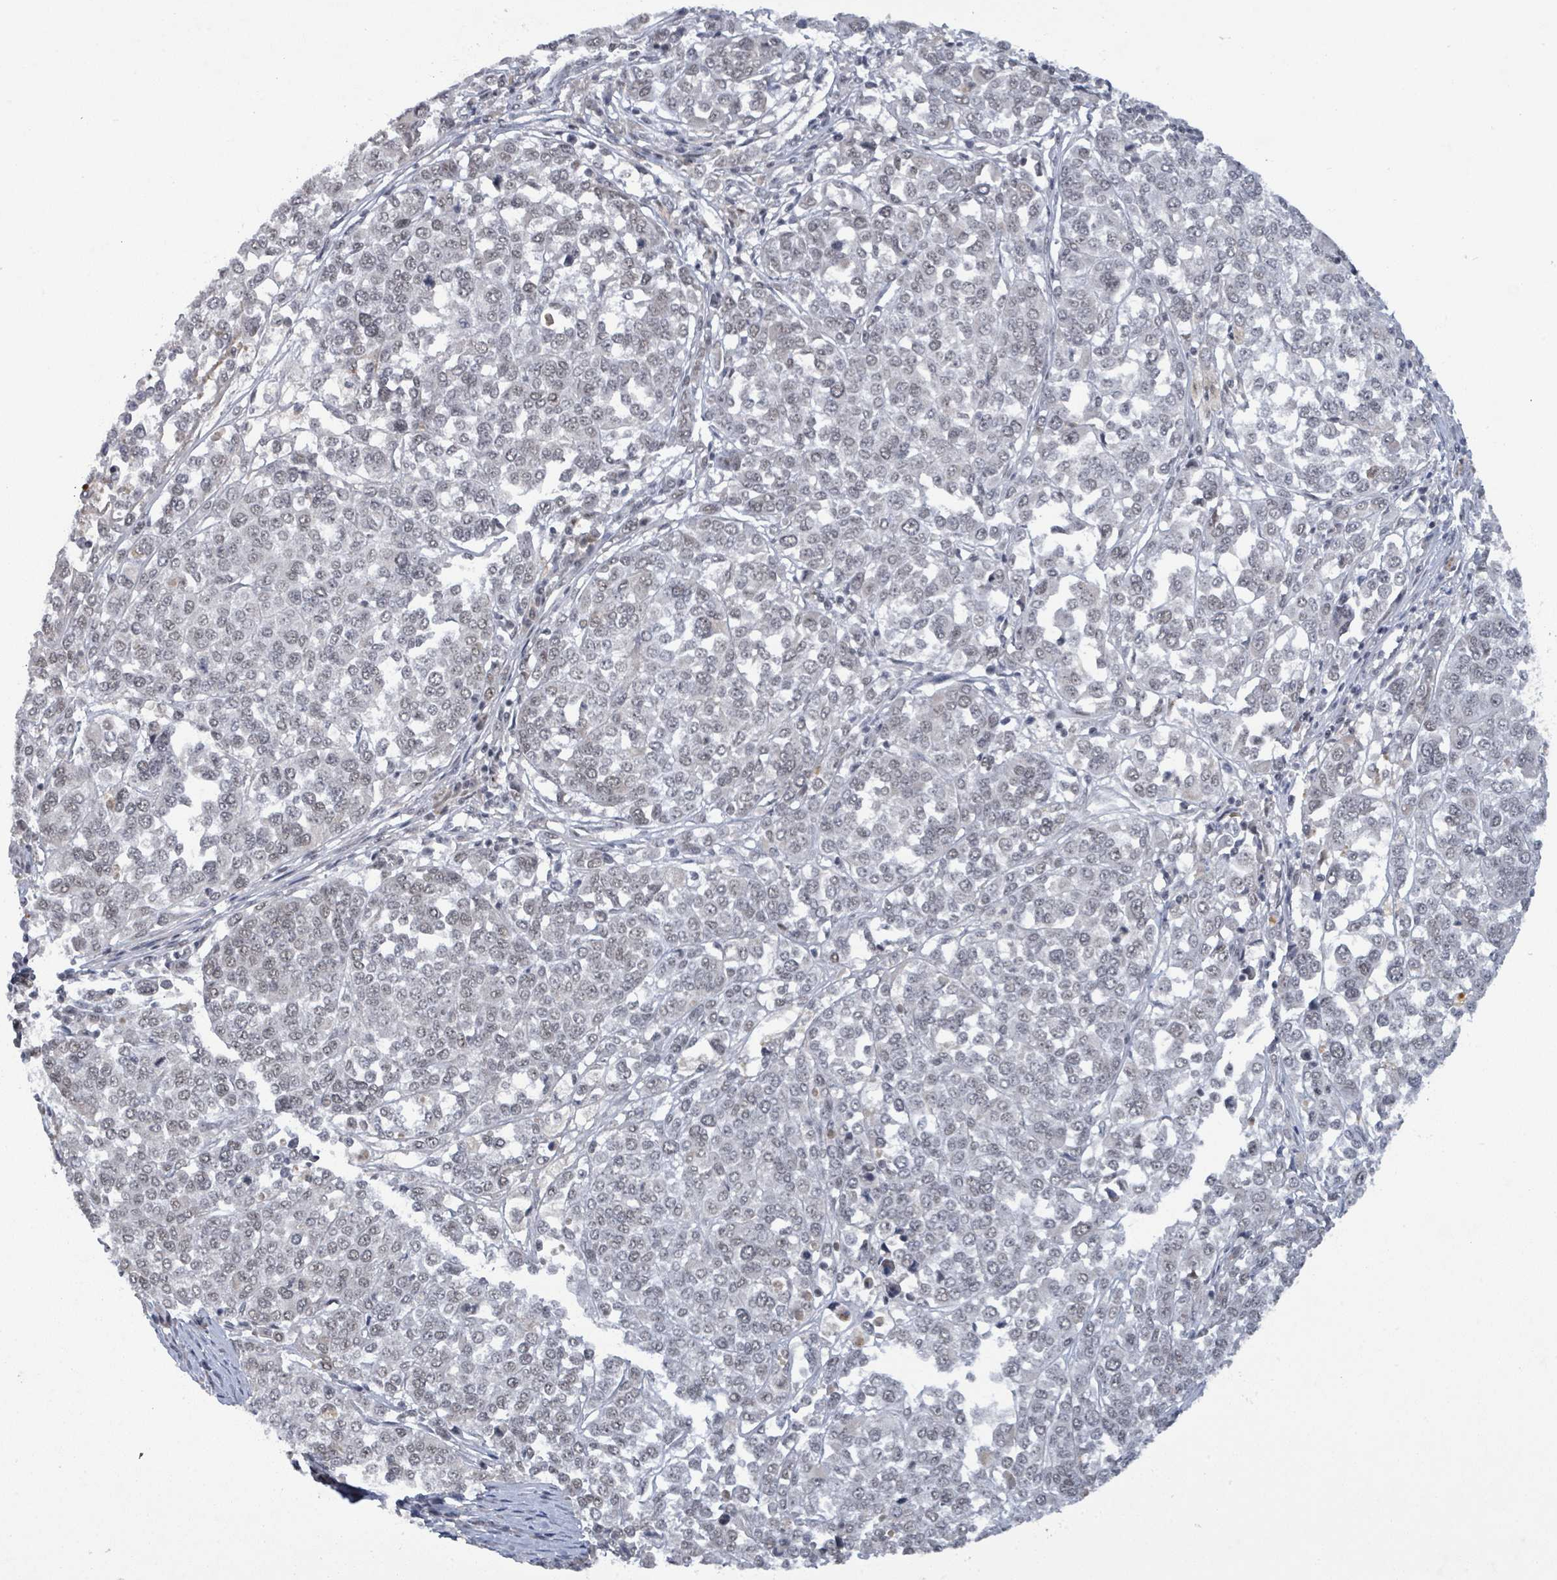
{"staining": {"intensity": "negative", "quantity": "none", "location": "none"}, "tissue": "melanoma", "cell_type": "Tumor cells", "image_type": "cancer", "snomed": [{"axis": "morphology", "description": "Malignant melanoma, Metastatic site"}, {"axis": "topography", "description": "Lymph node"}], "caption": "Human melanoma stained for a protein using IHC exhibits no positivity in tumor cells.", "gene": "BANP", "patient": {"sex": "male", "age": 44}}